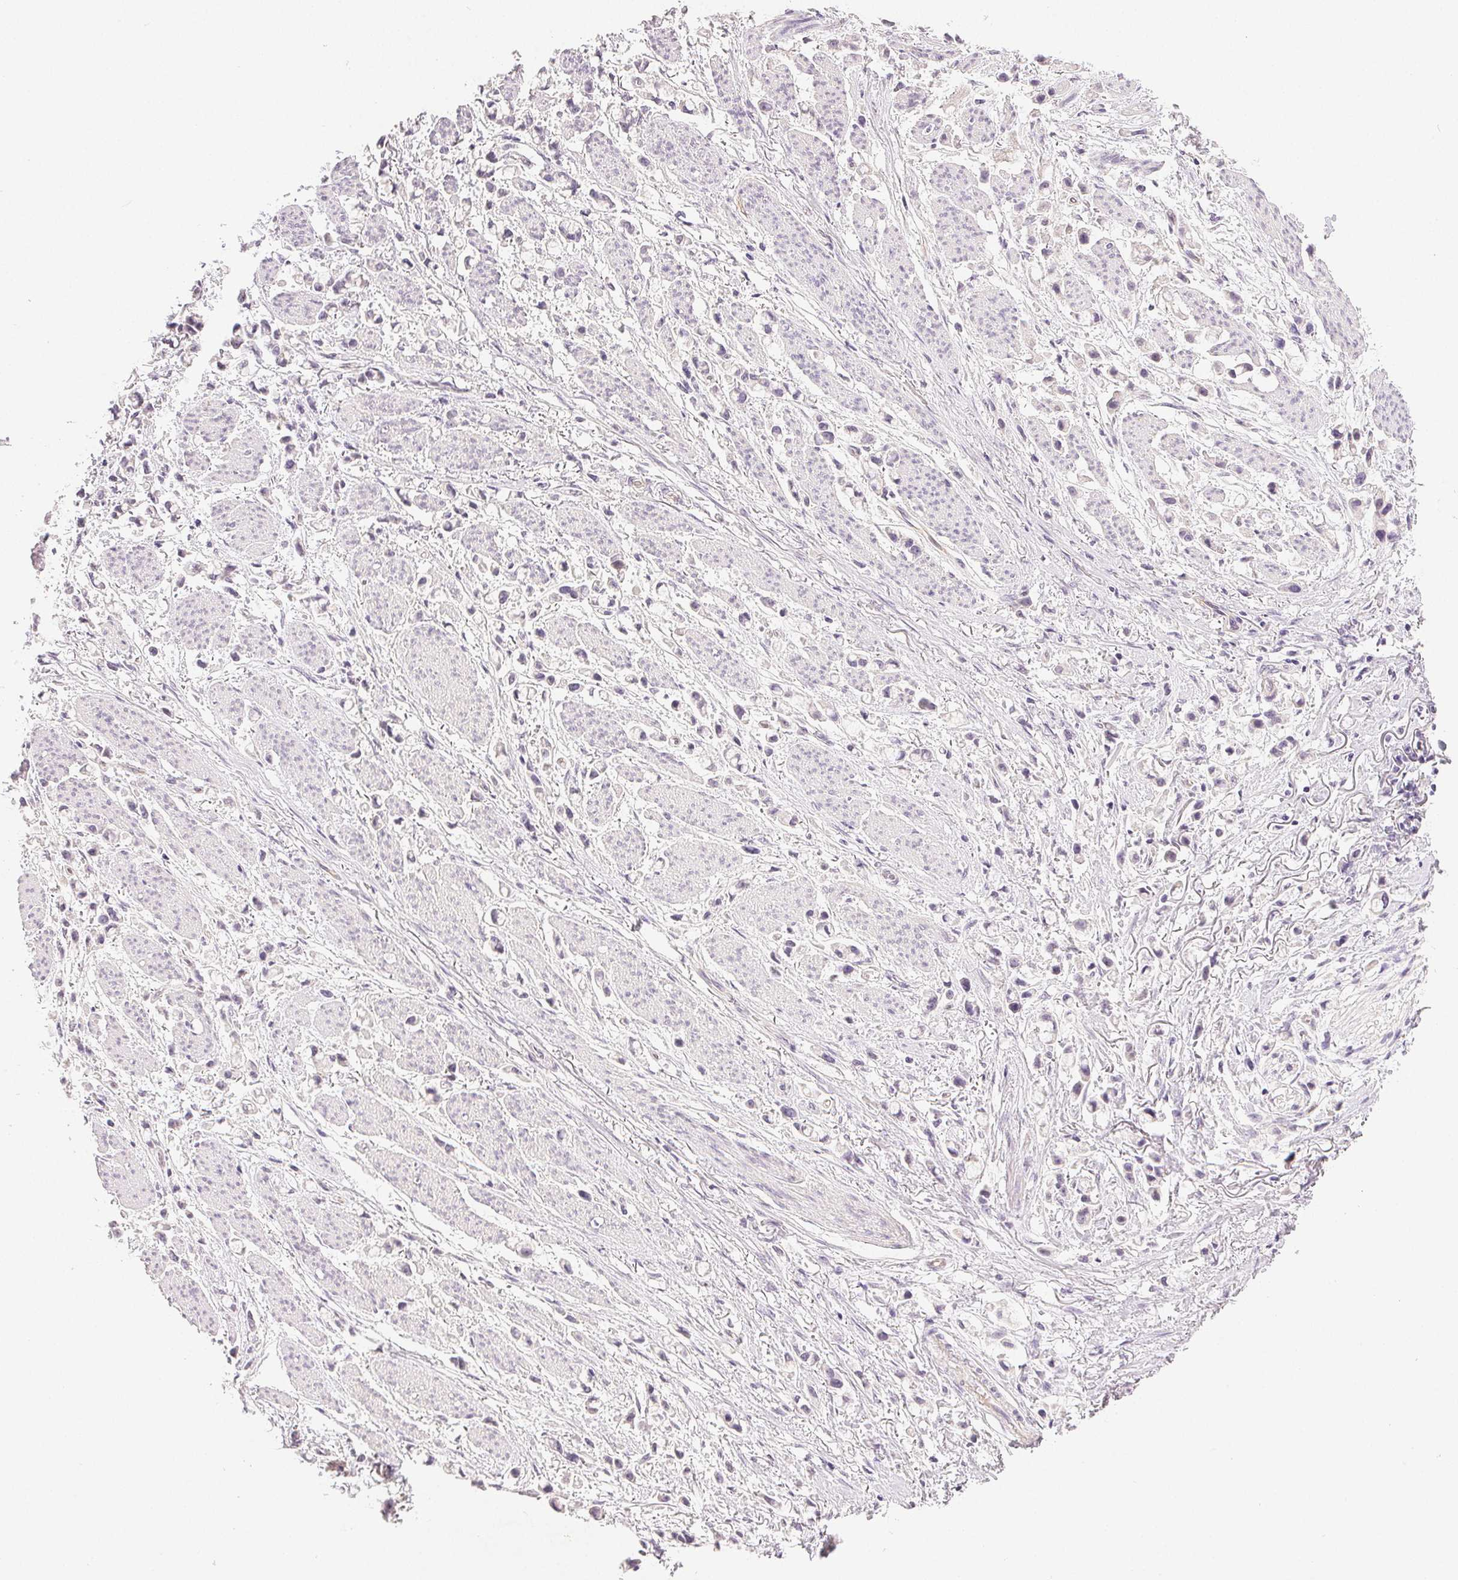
{"staining": {"intensity": "negative", "quantity": "none", "location": "none"}, "tissue": "stomach cancer", "cell_type": "Tumor cells", "image_type": "cancer", "snomed": [{"axis": "morphology", "description": "Adenocarcinoma, NOS"}, {"axis": "topography", "description": "Stomach"}], "caption": "An immunohistochemistry micrograph of stomach adenocarcinoma is shown. There is no staining in tumor cells of stomach adenocarcinoma. (DAB immunohistochemistry visualized using brightfield microscopy, high magnification).", "gene": "PLCB1", "patient": {"sex": "female", "age": 81}}